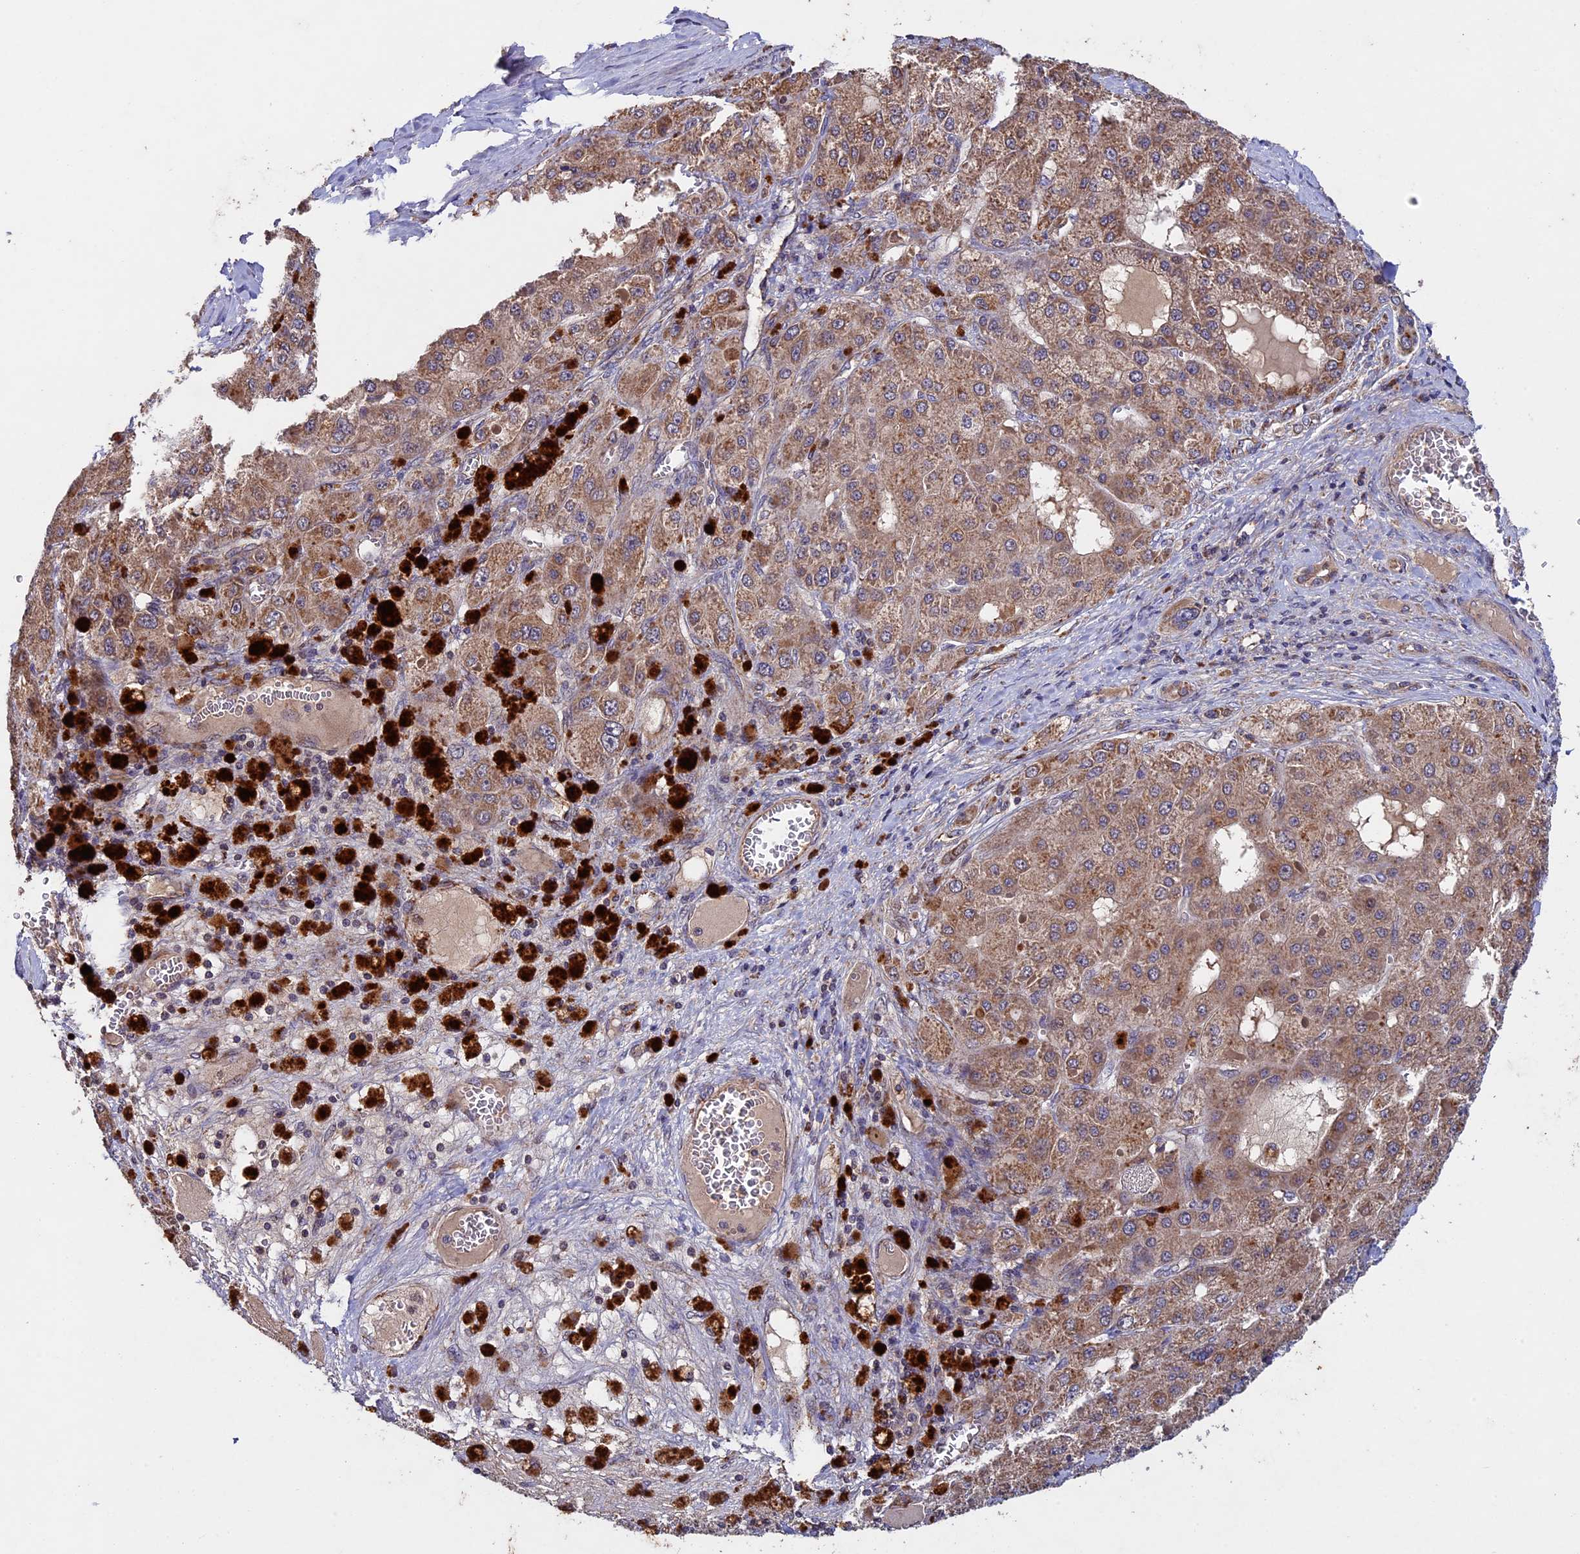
{"staining": {"intensity": "moderate", "quantity": "25%-75%", "location": "cytoplasmic/membranous"}, "tissue": "liver cancer", "cell_type": "Tumor cells", "image_type": "cancer", "snomed": [{"axis": "morphology", "description": "Carcinoma, Hepatocellular, NOS"}, {"axis": "topography", "description": "Liver"}], "caption": "There is medium levels of moderate cytoplasmic/membranous expression in tumor cells of hepatocellular carcinoma (liver), as demonstrated by immunohistochemical staining (brown color).", "gene": "RNF17", "patient": {"sex": "female", "age": 73}}